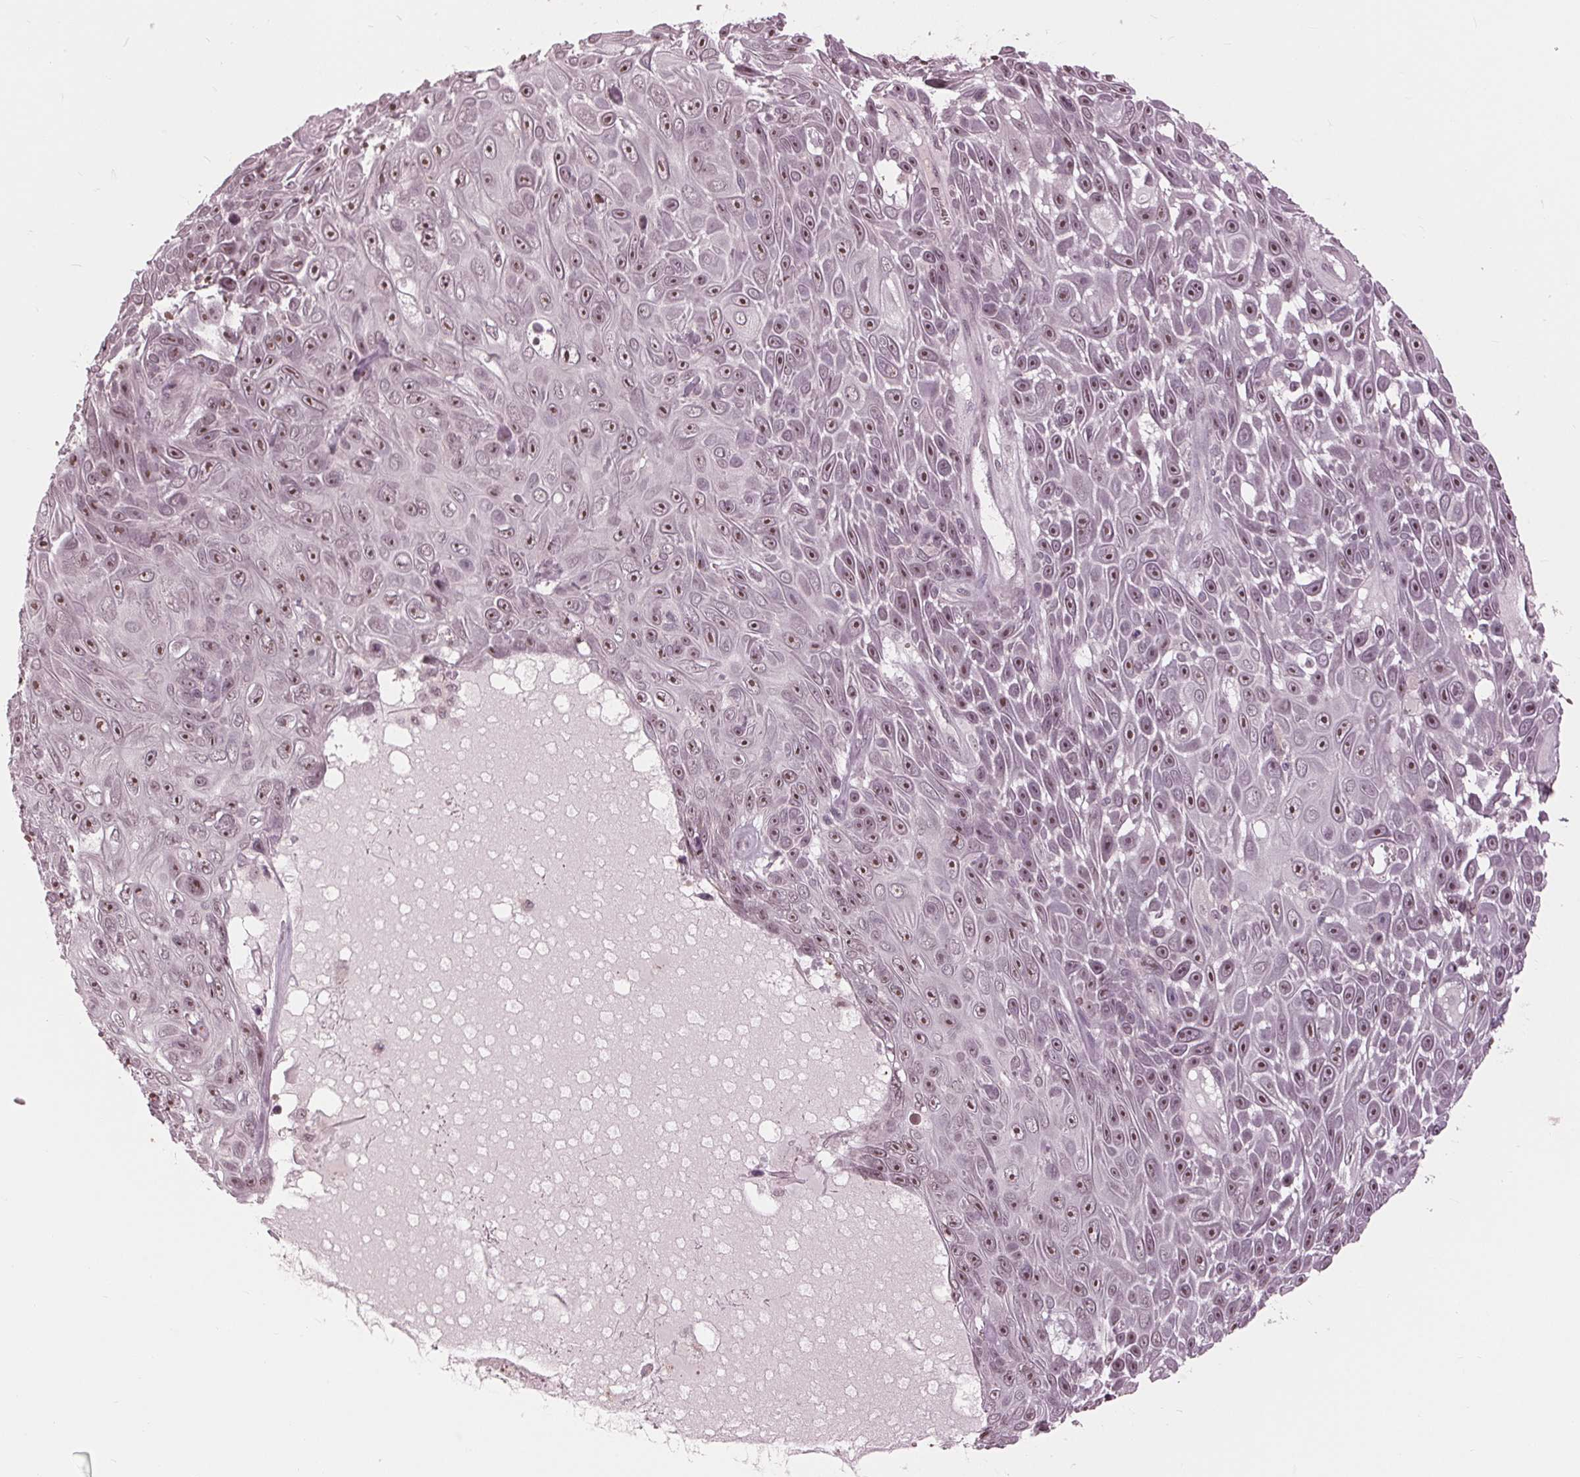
{"staining": {"intensity": "moderate", "quantity": ">75%", "location": "nuclear"}, "tissue": "skin cancer", "cell_type": "Tumor cells", "image_type": "cancer", "snomed": [{"axis": "morphology", "description": "Squamous cell carcinoma, NOS"}, {"axis": "topography", "description": "Skin"}], "caption": "Immunohistochemical staining of human skin cancer (squamous cell carcinoma) demonstrates moderate nuclear protein expression in about >75% of tumor cells.", "gene": "SLX4", "patient": {"sex": "male", "age": 82}}